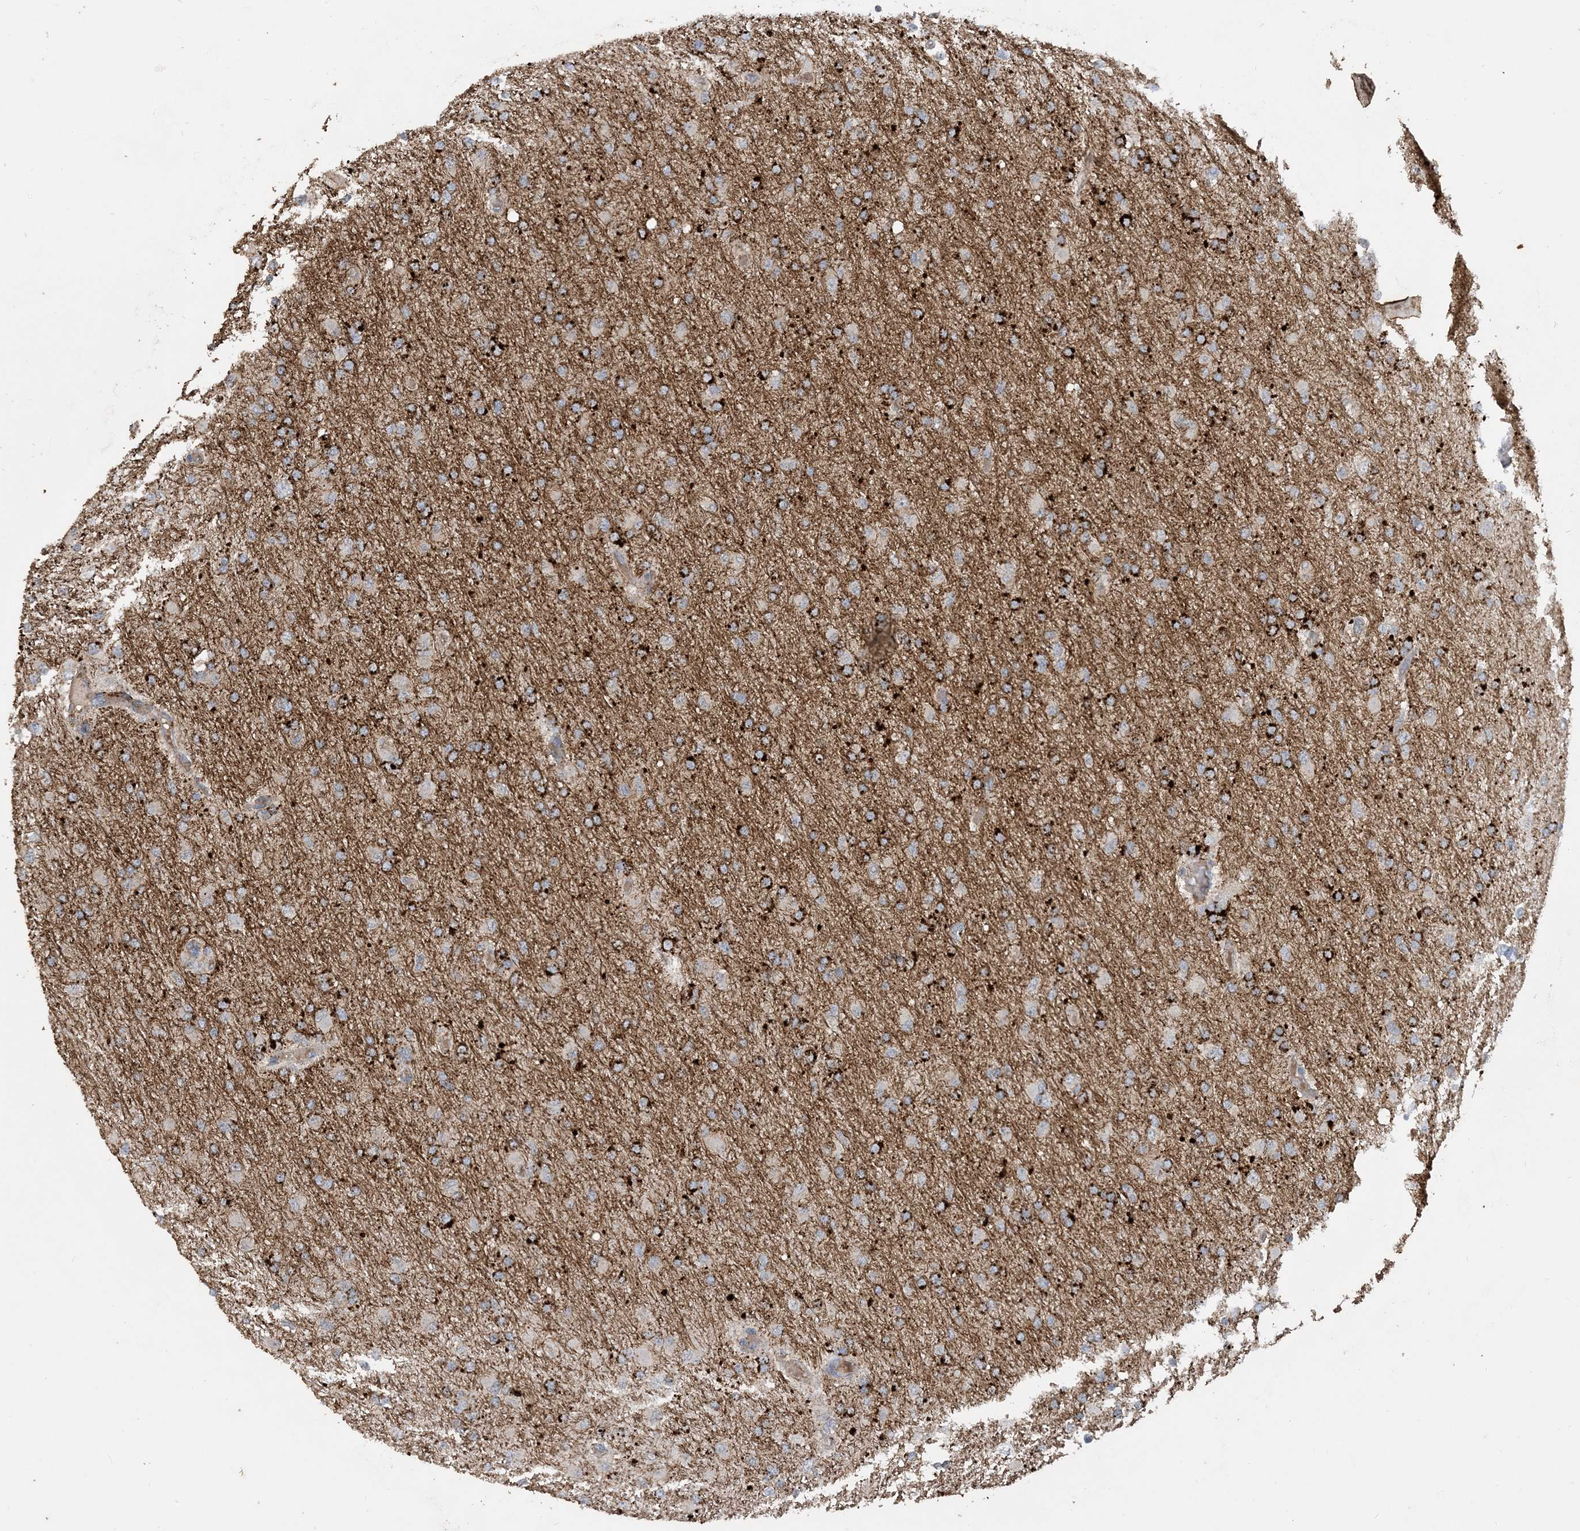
{"staining": {"intensity": "strong", "quantity": "25%-75%", "location": "cytoplasmic/membranous"}, "tissue": "glioma", "cell_type": "Tumor cells", "image_type": "cancer", "snomed": [{"axis": "morphology", "description": "Glioma, malignant, High grade"}, {"axis": "topography", "description": "Cerebral cortex"}], "caption": "Immunohistochemistry of human malignant glioma (high-grade) exhibits high levels of strong cytoplasmic/membranous positivity in about 25%-75% of tumor cells.", "gene": "SFMBT2", "patient": {"sex": "female", "age": 36}}